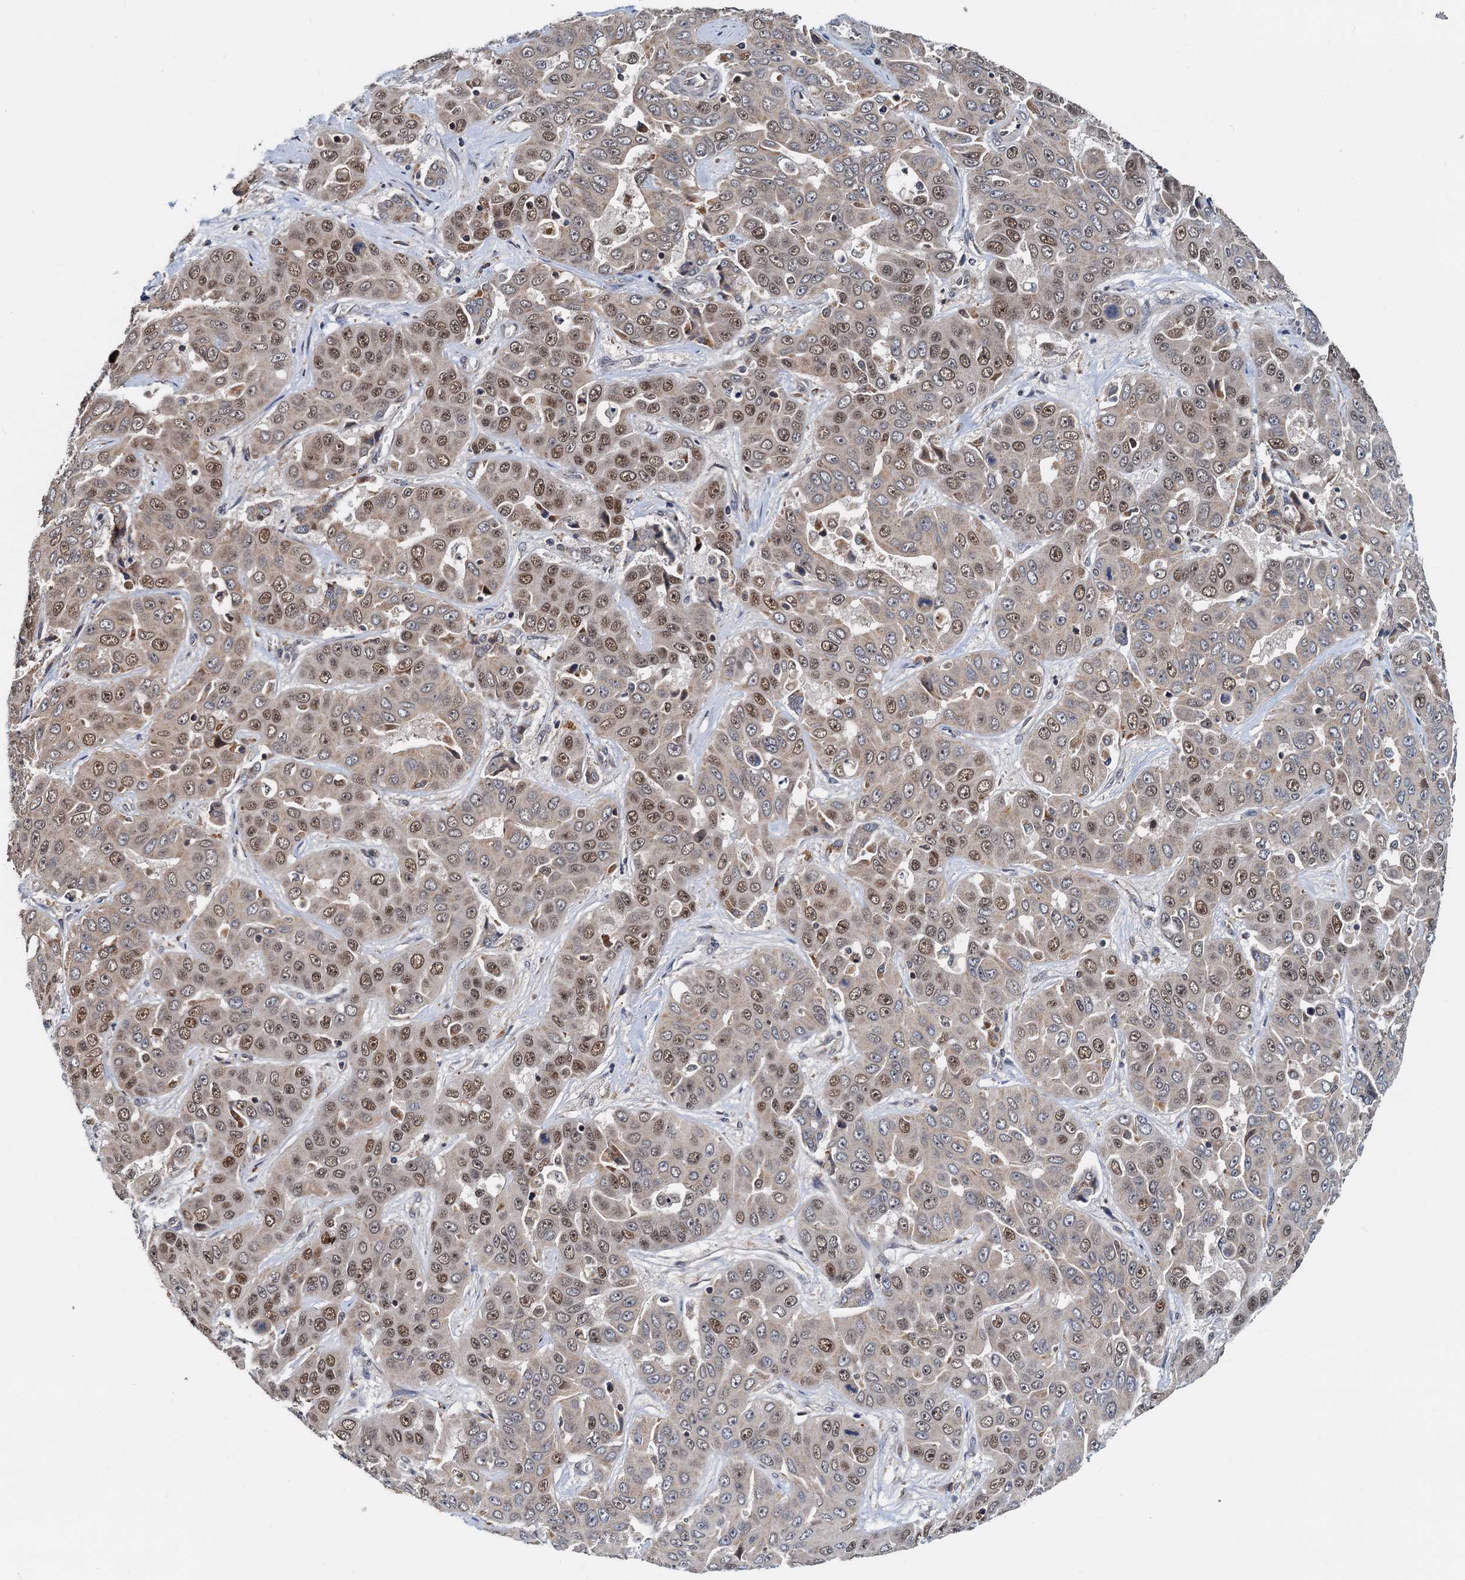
{"staining": {"intensity": "moderate", "quantity": ">75%", "location": "nuclear"}, "tissue": "liver cancer", "cell_type": "Tumor cells", "image_type": "cancer", "snomed": [{"axis": "morphology", "description": "Cholangiocarcinoma"}, {"axis": "topography", "description": "Liver"}], "caption": "Protein staining shows moderate nuclear expression in about >75% of tumor cells in liver cholangiocarcinoma.", "gene": "MCMBP", "patient": {"sex": "female", "age": 52}}